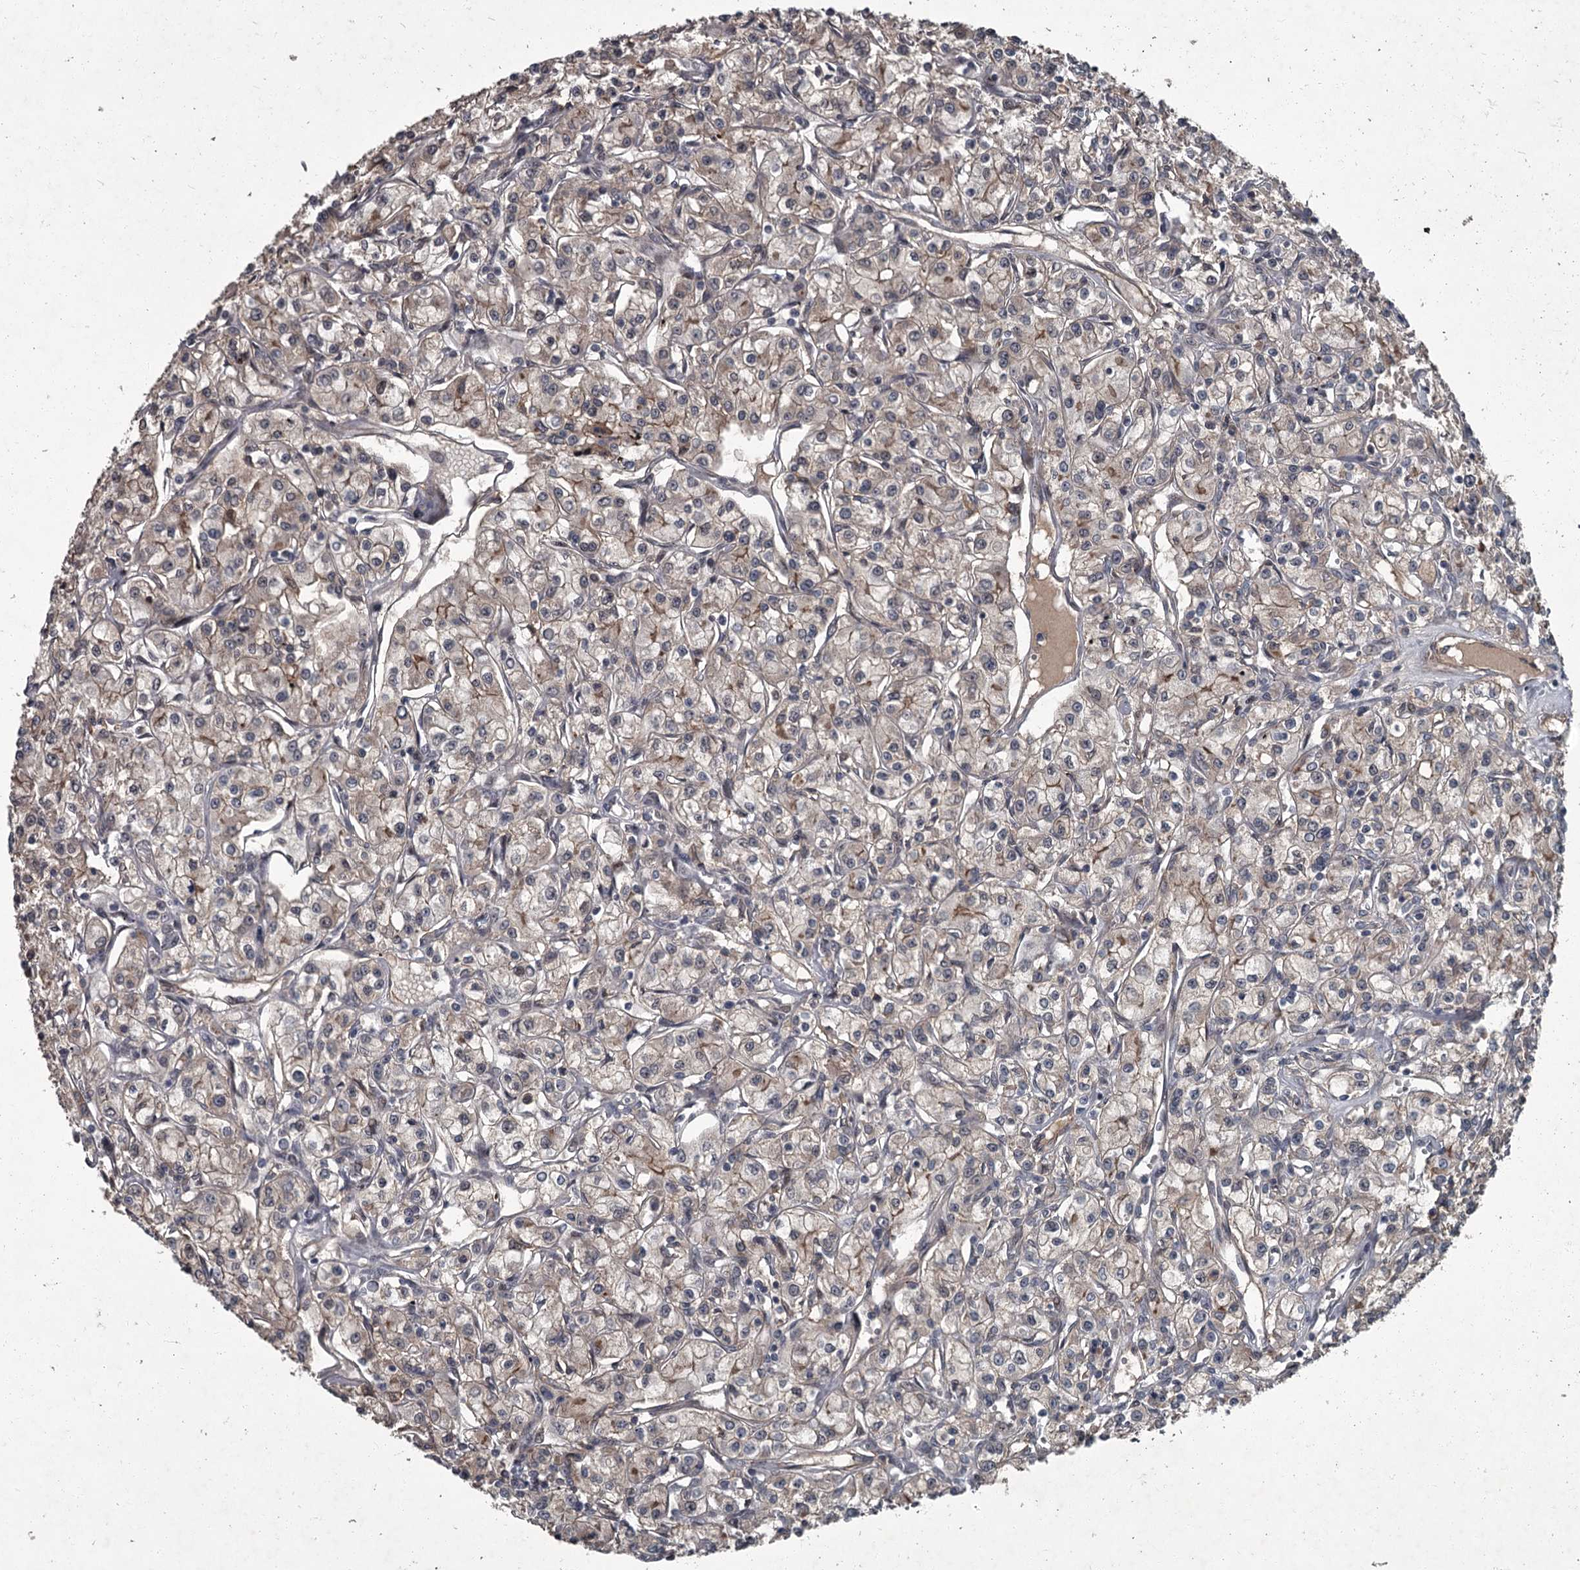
{"staining": {"intensity": "negative", "quantity": "none", "location": "none"}, "tissue": "renal cancer", "cell_type": "Tumor cells", "image_type": "cancer", "snomed": [{"axis": "morphology", "description": "Adenocarcinoma, NOS"}, {"axis": "topography", "description": "Kidney"}], "caption": "A histopathology image of human renal adenocarcinoma is negative for staining in tumor cells.", "gene": "FLVCR2", "patient": {"sex": "female", "age": 59}}